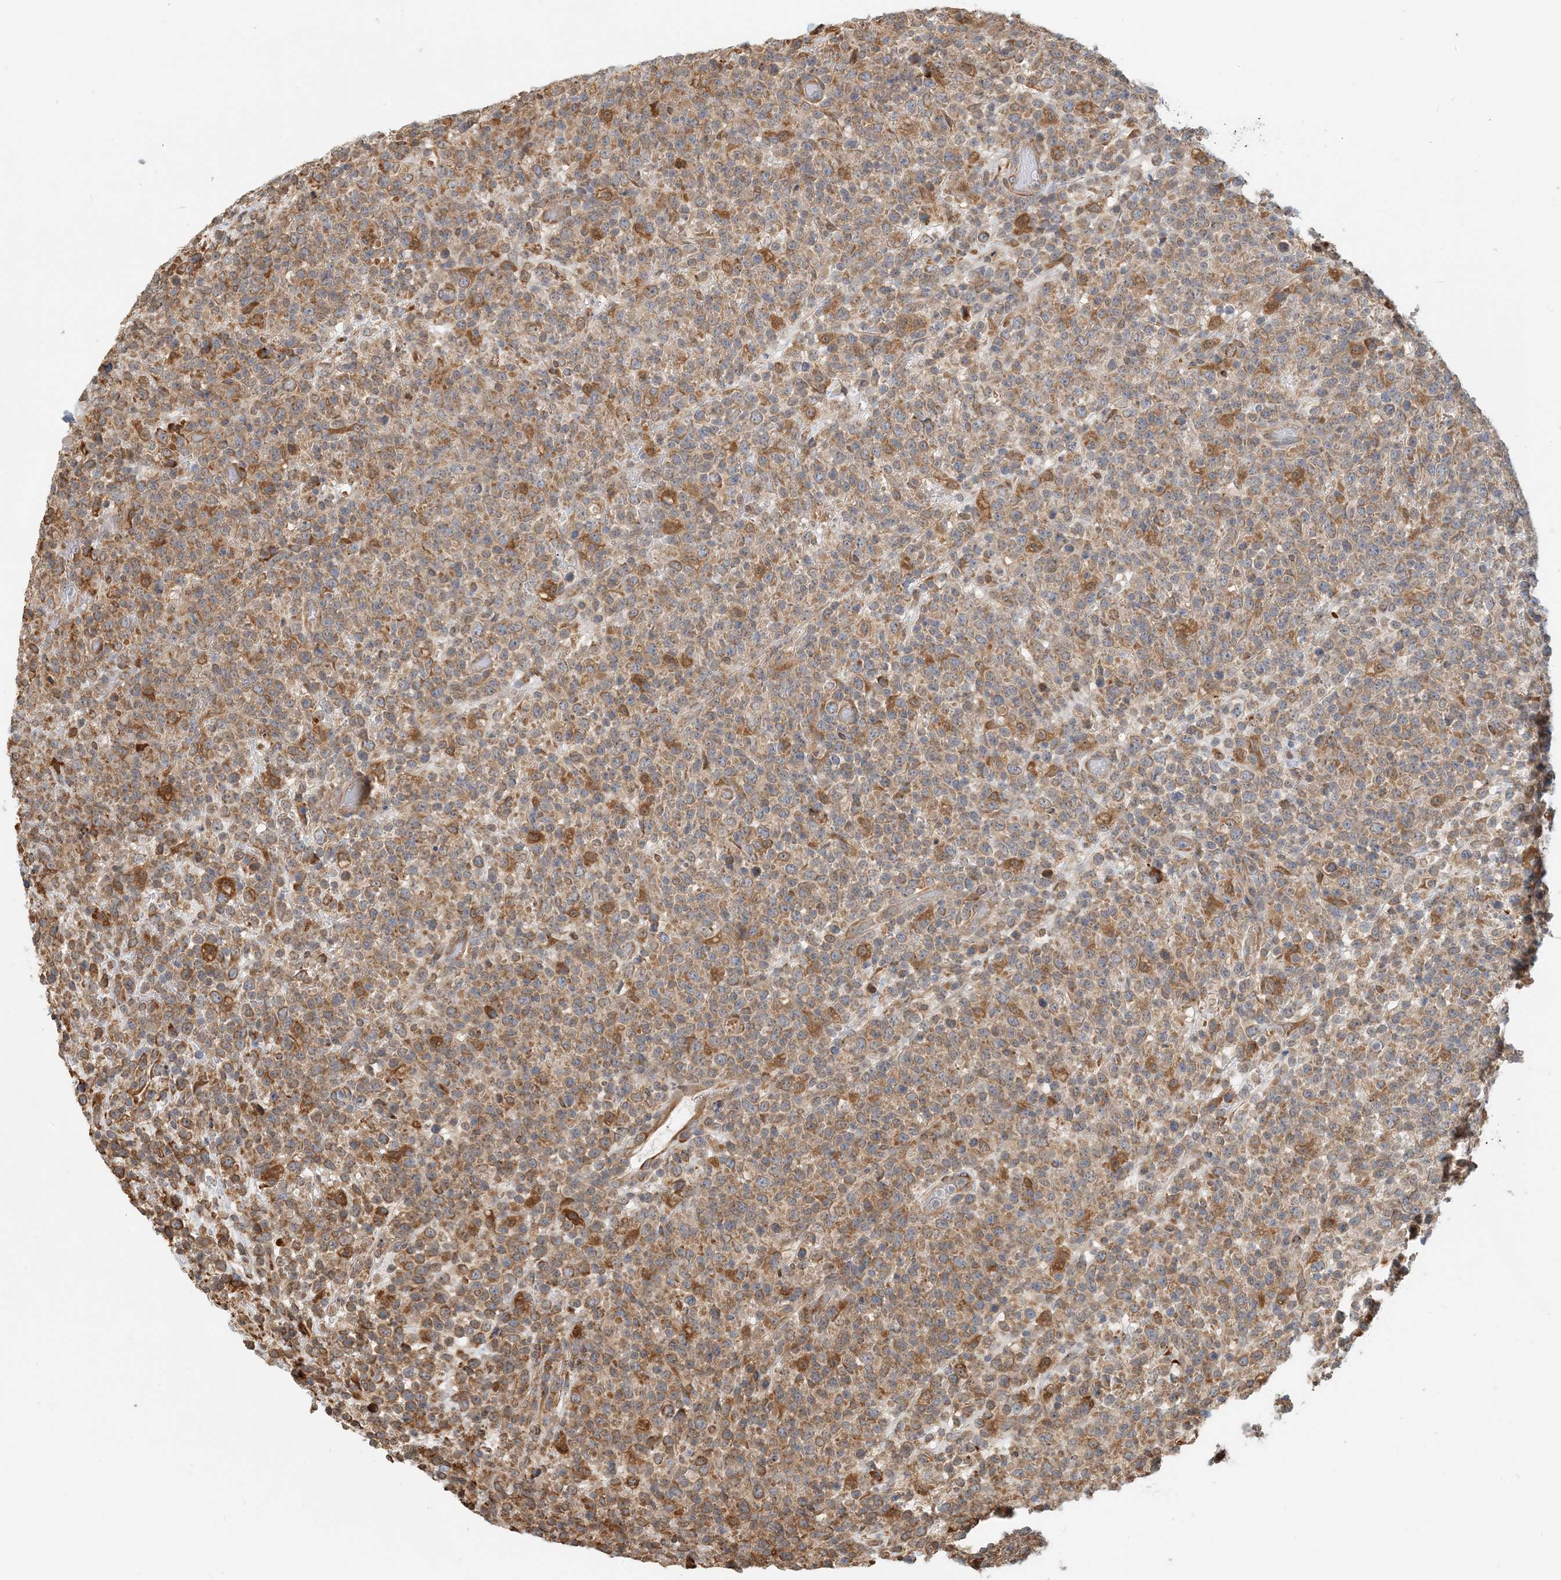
{"staining": {"intensity": "moderate", "quantity": ">75%", "location": "cytoplasmic/membranous"}, "tissue": "lymphoma", "cell_type": "Tumor cells", "image_type": "cancer", "snomed": [{"axis": "morphology", "description": "Malignant lymphoma, non-Hodgkin's type, High grade"}, {"axis": "topography", "description": "Colon"}], "caption": "Protein staining of lymphoma tissue reveals moderate cytoplasmic/membranous staining in approximately >75% of tumor cells.", "gene": "HNMT", "patient": {"sex": "female", "age": 53}}